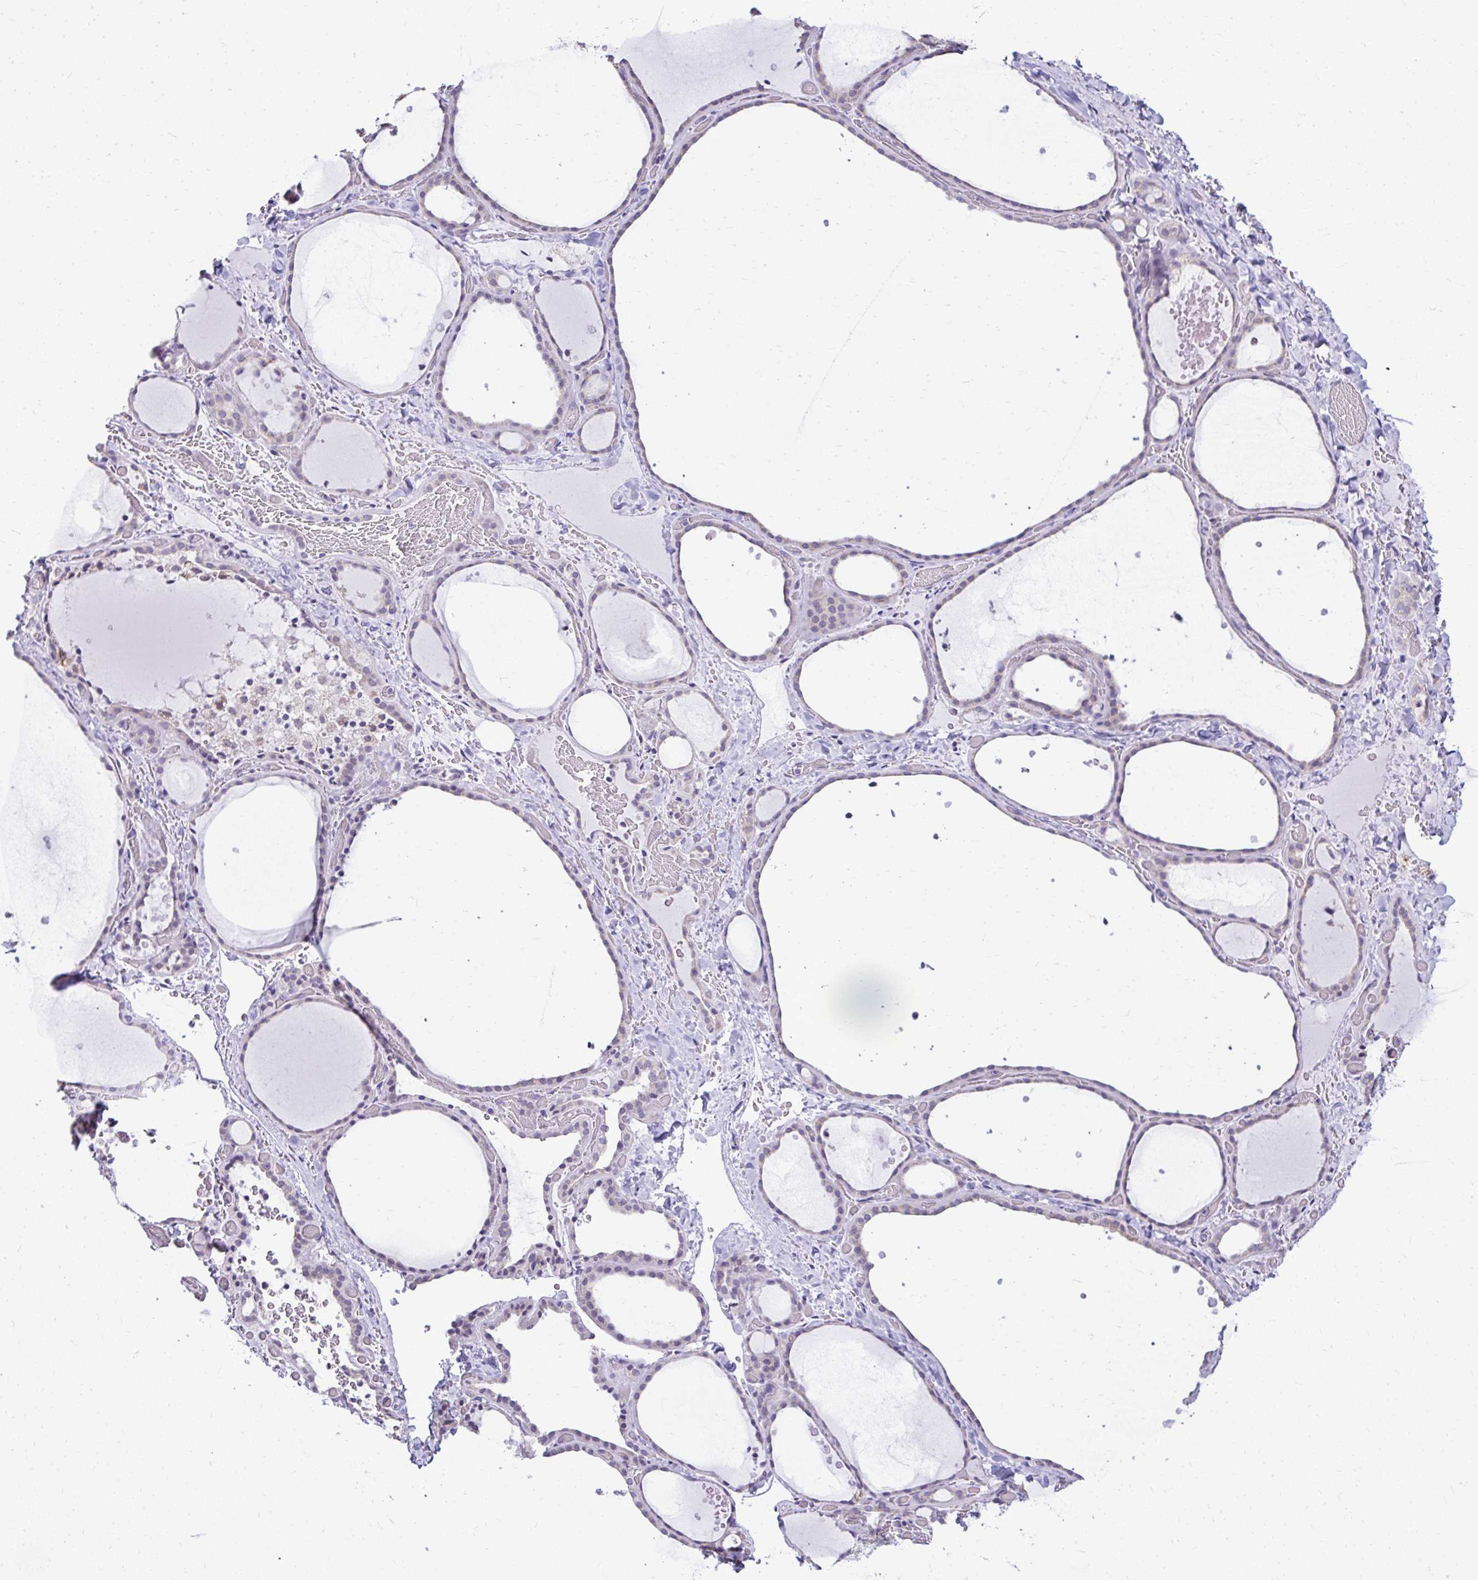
{"staining": {"intensity": "negative", "quantity": "none", "location": "none"}, "tissue": "thyroid gland", "cell_type": "Glandular cells", "image_type": "normal", "snomed": [{"axis": "morphology", "description": "Normal tissue, NOS"}, {"axis": "topography", "description": "Thyroid gland"}], "caption": "This photomicrograph is of normal thyroid gland stained with immunohistochemistry (IHC) to label a protein in brown with the nuclei are counter-stained blue. There is no positivity in glandular cells. (DAB IHC, high magnification).", "gene": "NPPA", "patient": {"sex": "female", "age": 36}}